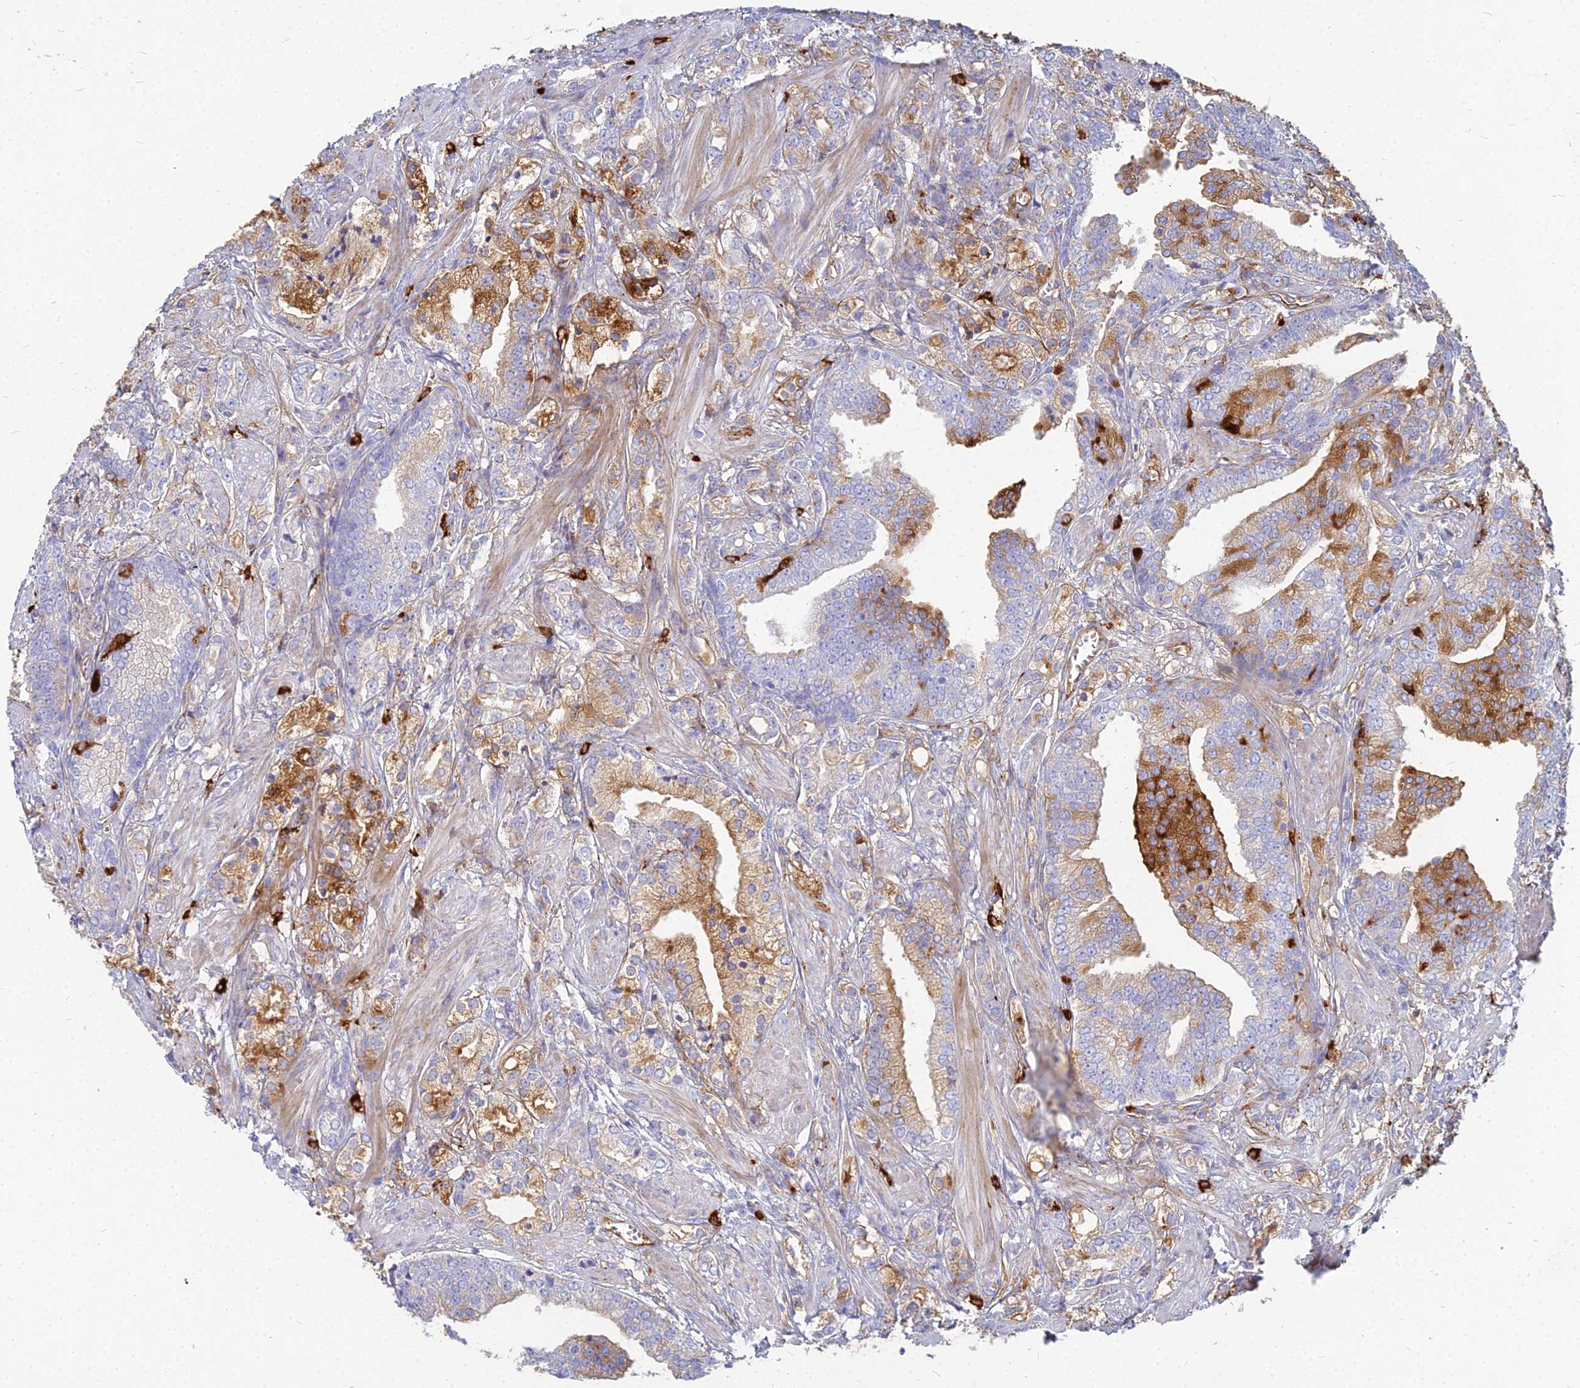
{"staining": {"intensity": "moderate", "quantity": "25%-75%", "location": "cytoplasmic/membranous"}, "tissue": "prostate cancer", "cell_type": "Tumor cells", "image_type": "cancer", "snomed": [{"axis": "morphology", "description": "Adenocarcinoma, High grade"}, {"axis": "topography", "description": "Prostate"}], "caption": "A high-resolution image shows immunohistochemistry staining of prostate adenocarcinoma (high-grade), which reveals moderate cytoplasmic/membranous positivity in about 25%-75% of tumor cells.", "gene": "VAT1", "patient": {"sex": "male", "age": 50}}